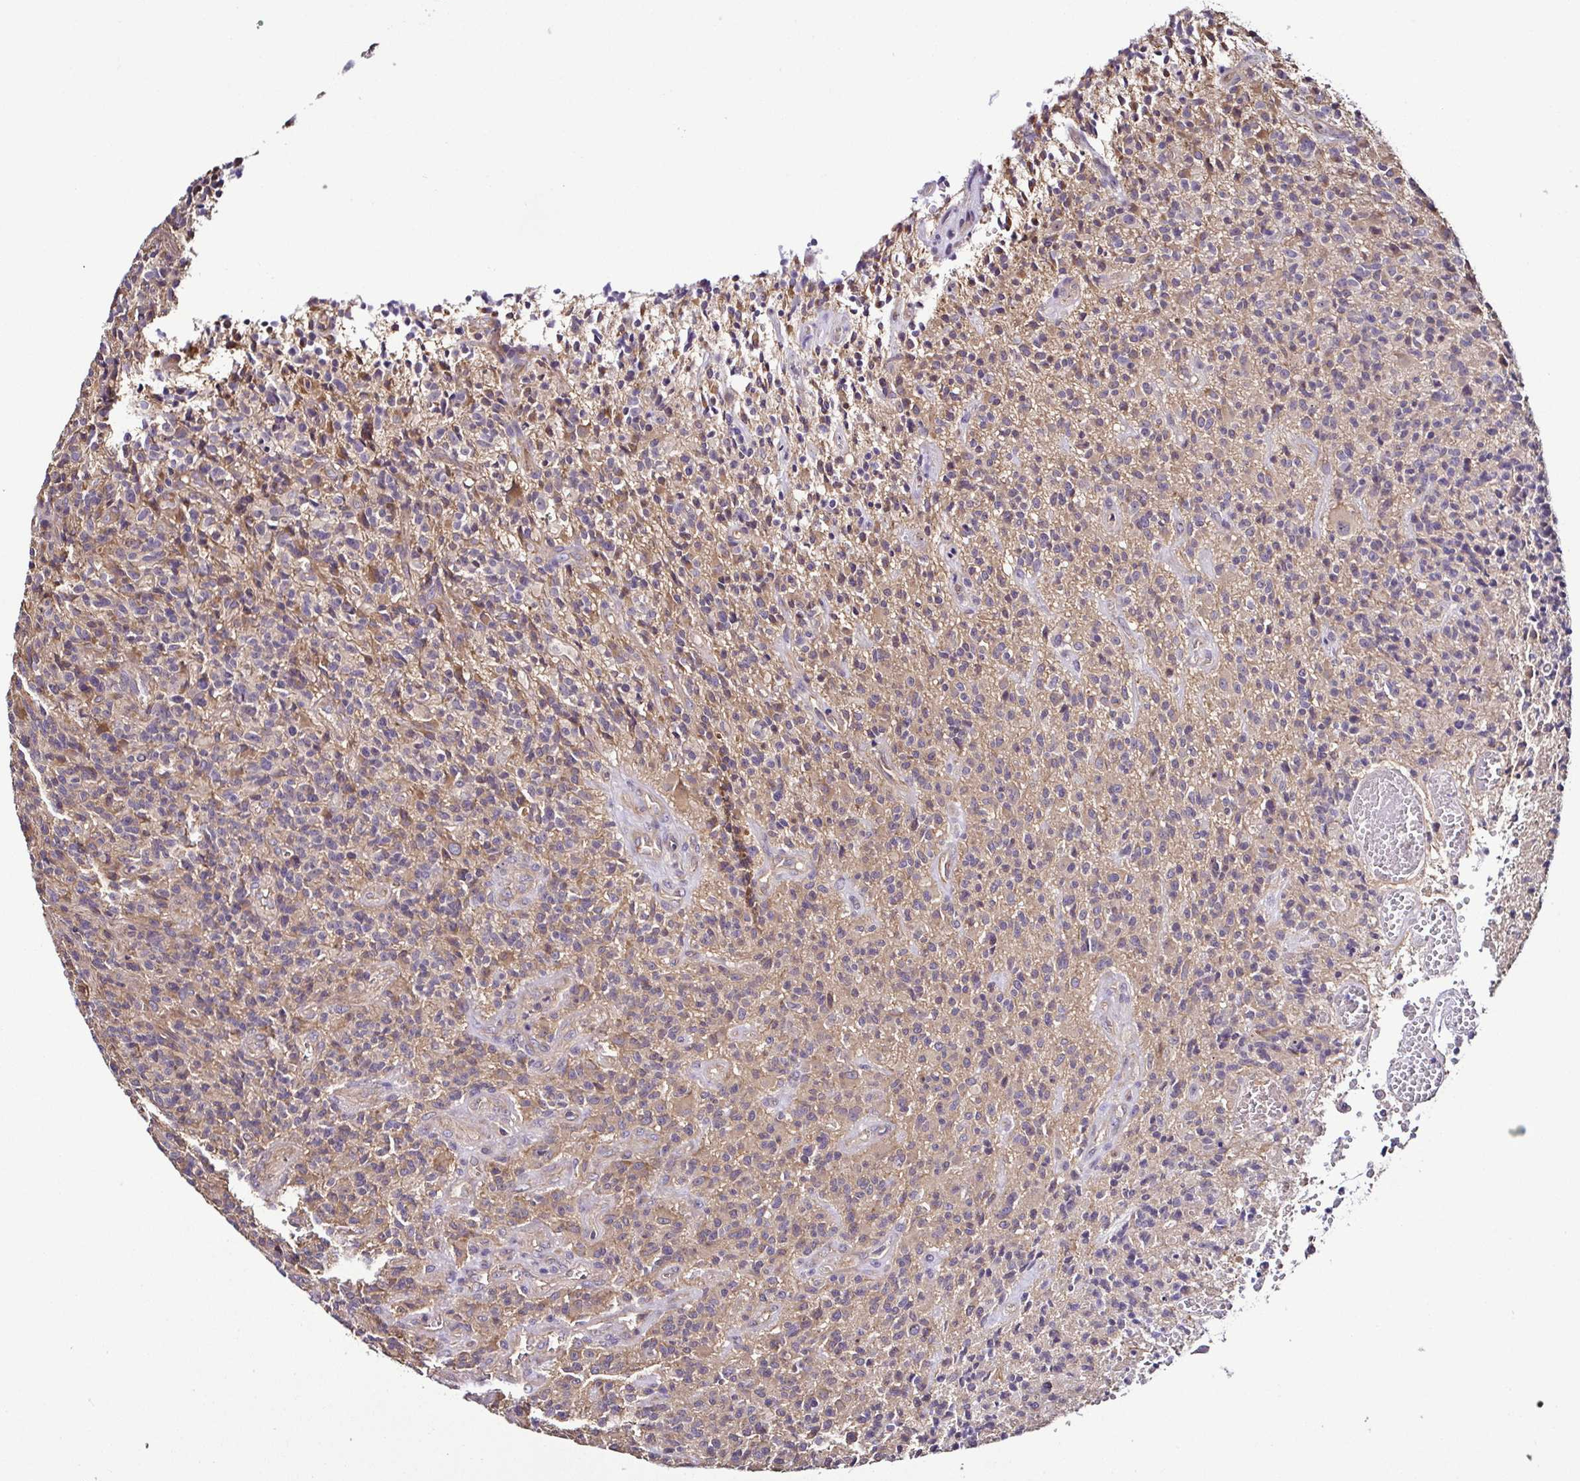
{"staining": {"intensity": "weak", "quantity": "<25%", "location": "cytoplasmic/membranous"}, "tissue": "glioma", "cell_type": "Tumor cells", "image_type": "cancer", "snomed": [{"axis": "morphology", "description": "Glioma, malignant, High grade"}, {"axis": "topography", "description": "Brain"}], "caption": "Tumor cells are negative for protein expression in human glioma.", "gene": "LMOD2", "patient": {"sex": "male", "age": 76}}